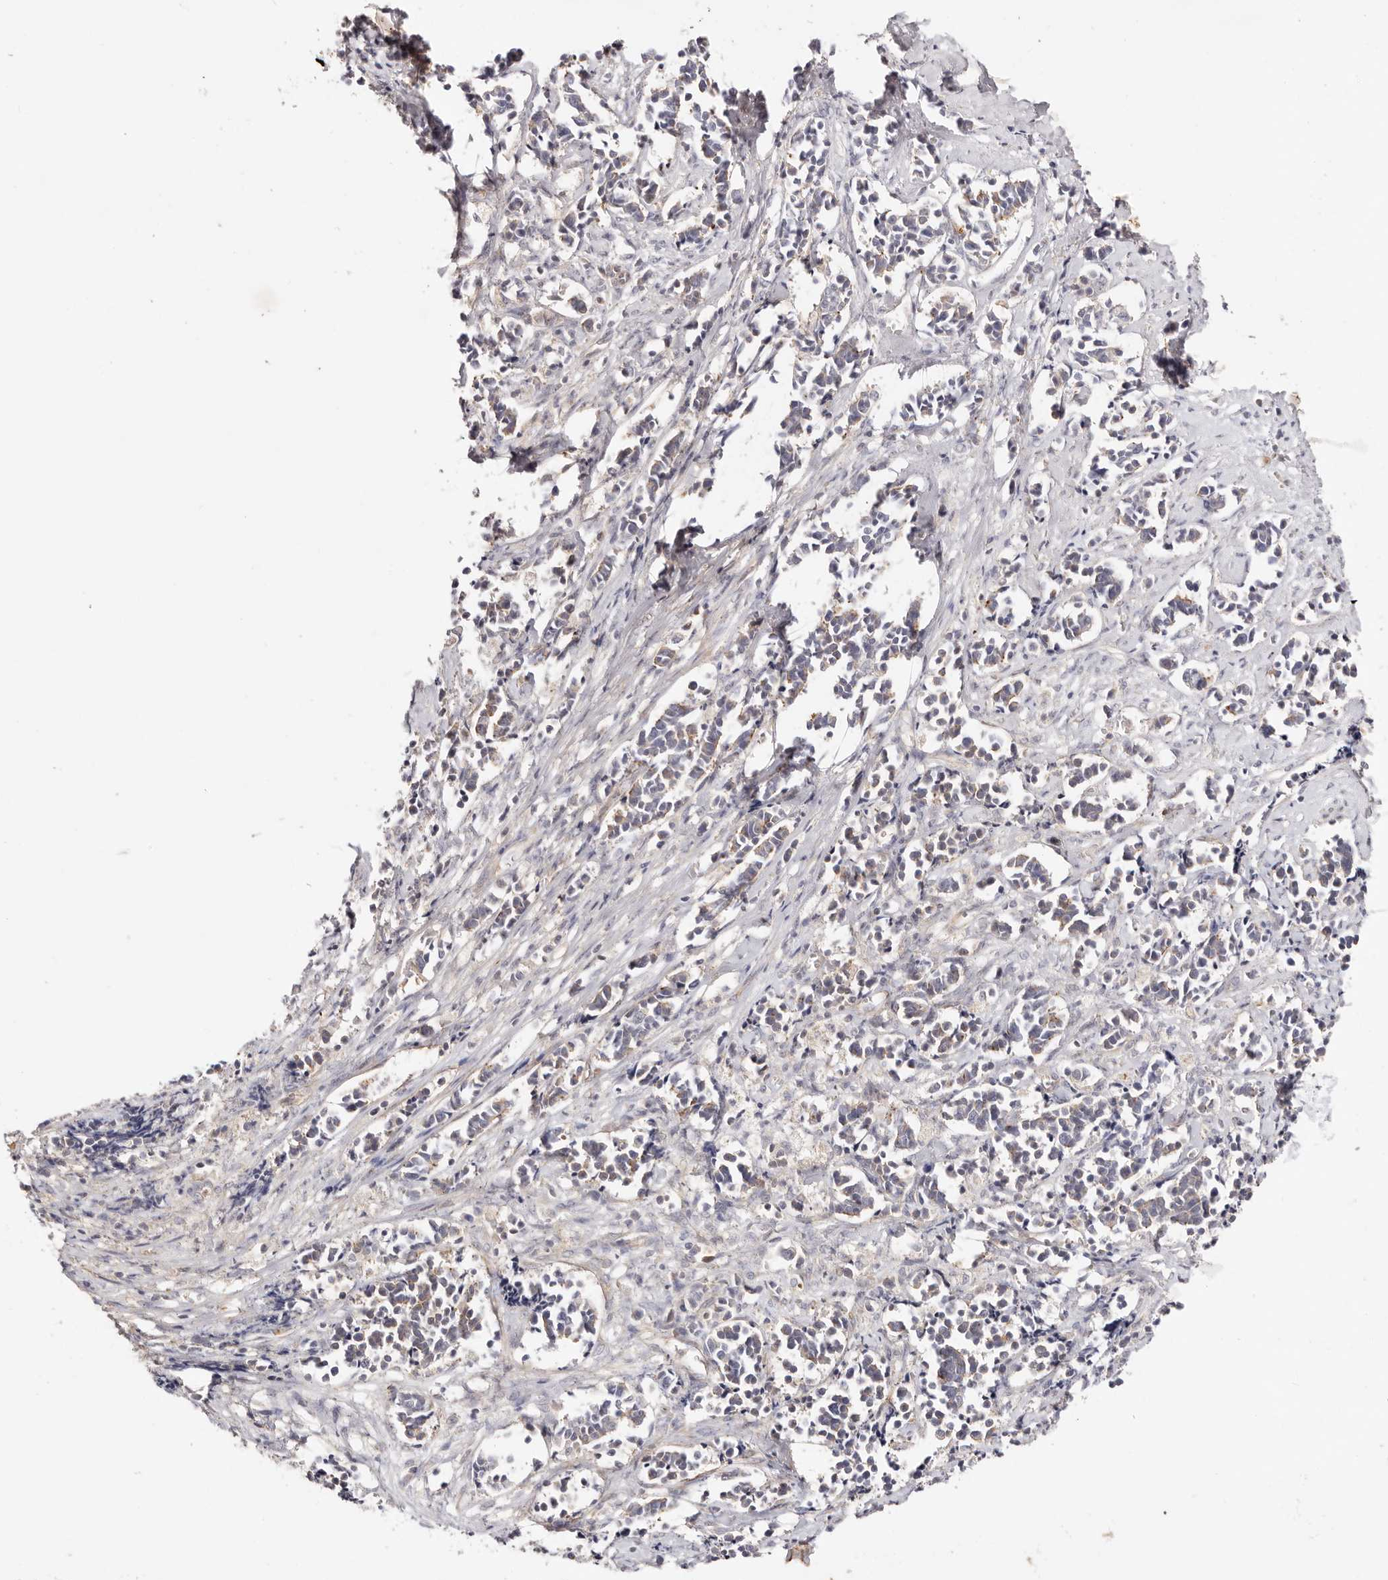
{"staining": {"intensity": "negative", "quantity": "none", "location": "none"}, "tissue": "cervical cancer", "cell_type": "Tumor cells", "image_type": "cancer", "snomed": [{"axis": "morphology", "description": "Normal tissue, NOS"}, {"axis": "morphology", "description": "Squamous cell carcinoma, NOS"}, {"axis": "topography", "description": "Cervix"}], "caption": "Immunohistochemical staining of cervical squamous cell carcinoma demonstrates no significant positivity in tumor cells. (Stains: DAB (3,3'-diaminobenzidine) IHC with hematoxylin counter stain, Microscopy: brightfield microscopy at high magnification).", "gene": "SLC35B2", "patient": {"sex": "female", "age": 35}}